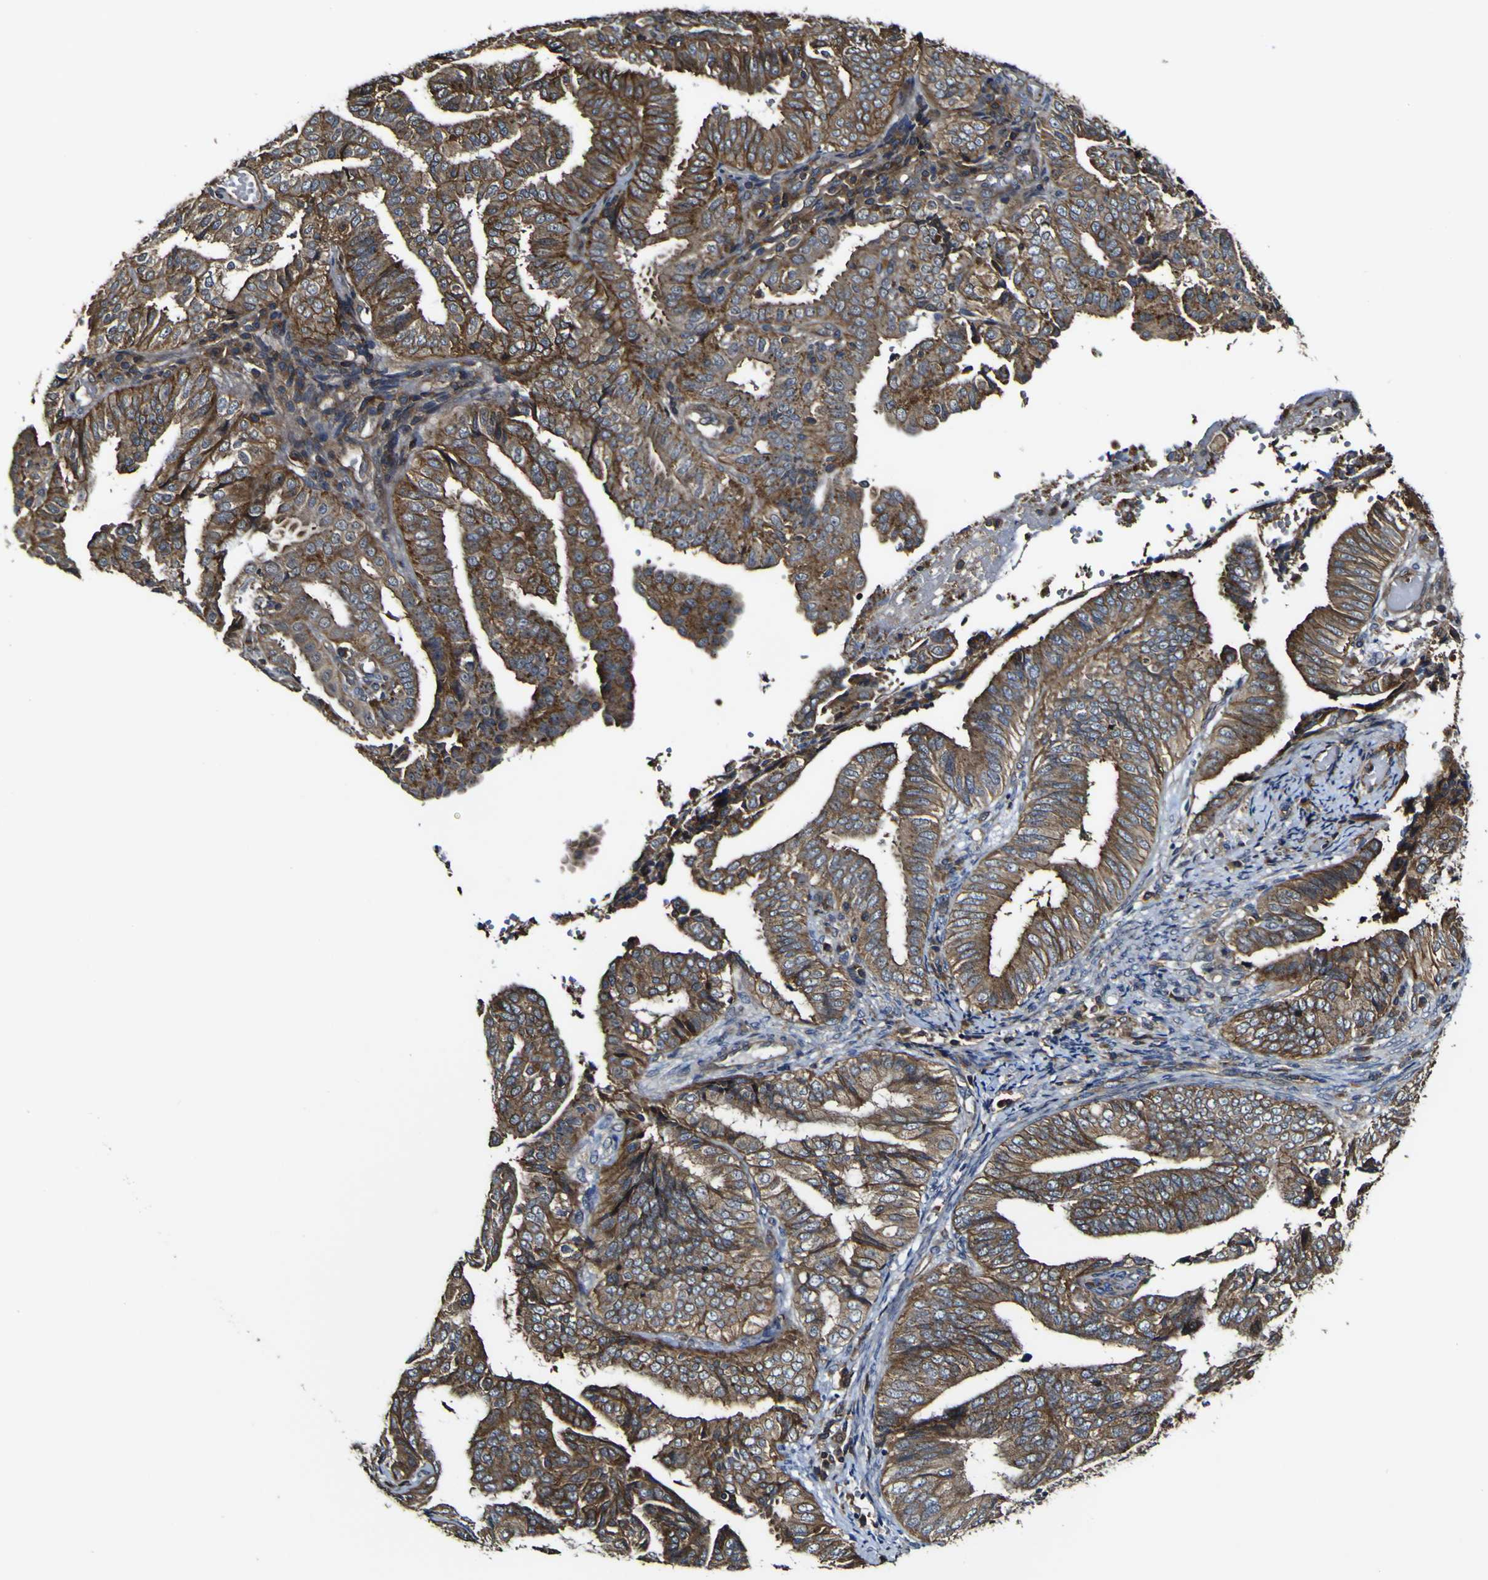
{"staining": {"intensity": "moderate", "quantity": ">75%", "location": "cytoplasmic/membranous"}, "tissue": "endometrial cancer", "cell_type": "Tumor cells", "image_type": "cancer", "snomed": [{"axis": "morphology", "description": "Adenocarcinoma, NOS"}, {"axis": "topography", "description": "Endometrium"}], "caption": "Brown immunohistochemical staining in endometrial adenocarcinoma shows moderate cytoplasmic/membranous staining in about >75% of tumor cells. (DAB IHC, brown staining for protein, blue staining for nuclei).", "gene": "TNIK", "patient": {"sex": "female", "age": 58}}